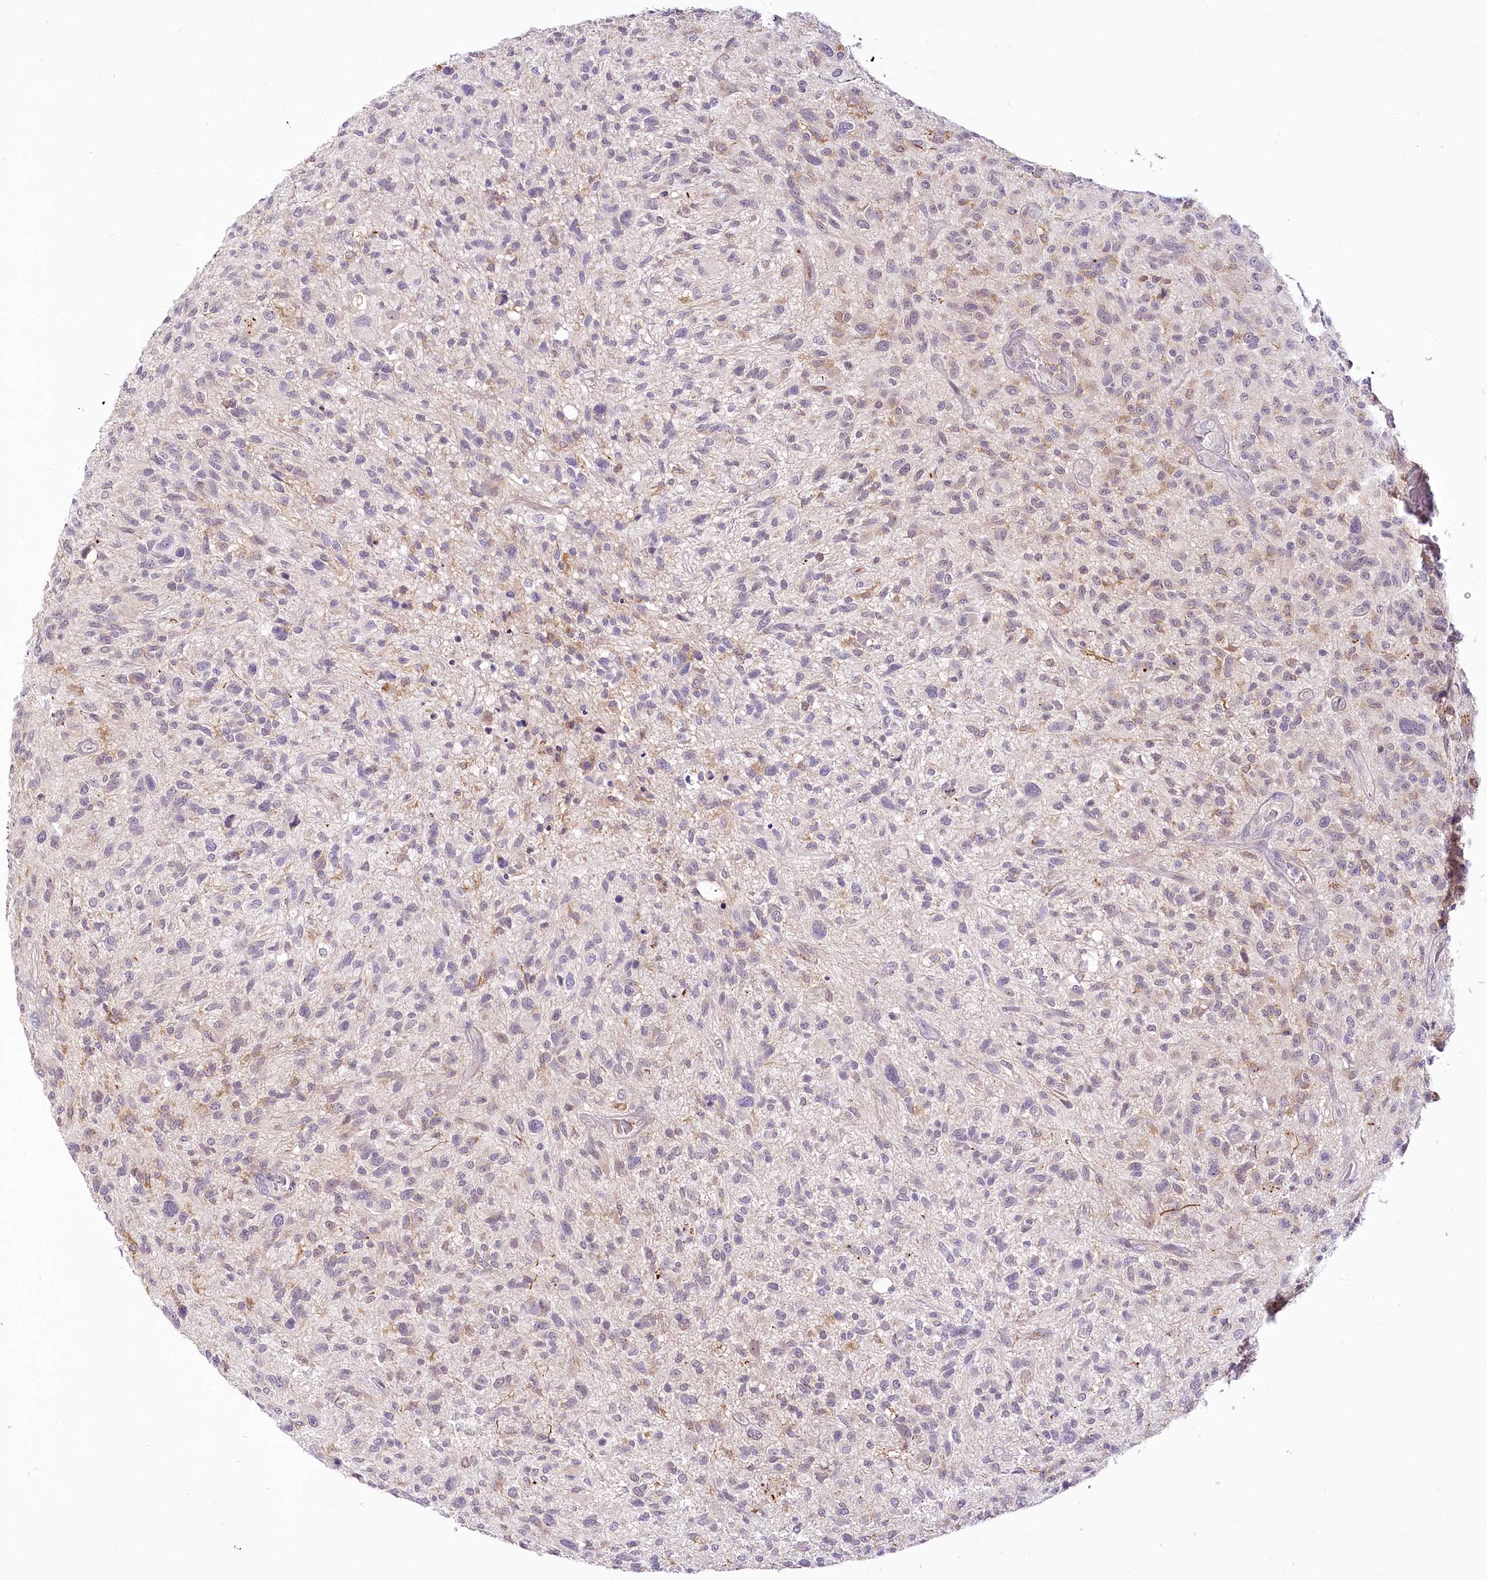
{"staining": {"intensity": "weak", "quantity": "25%-75%", "location": "cytoplasmic/membranous"}, "tissue": "glioma", "cell_type": "Tumor cells", "image_type": "cancer", "snomed": [{"axis": "morphology", "description": "Glioma, malignant, High grade"}, {"axis": "topography", "description": "Brain"}], "caption": "Protein analysis of malignant glioma (high-grade) tissue demonstrates weak cytoplasmic/membranous positivity in approximately 25%-75% of tumor cells.", "gene": "VWA5A", "patient": {"sex": "male", "age": 47}}